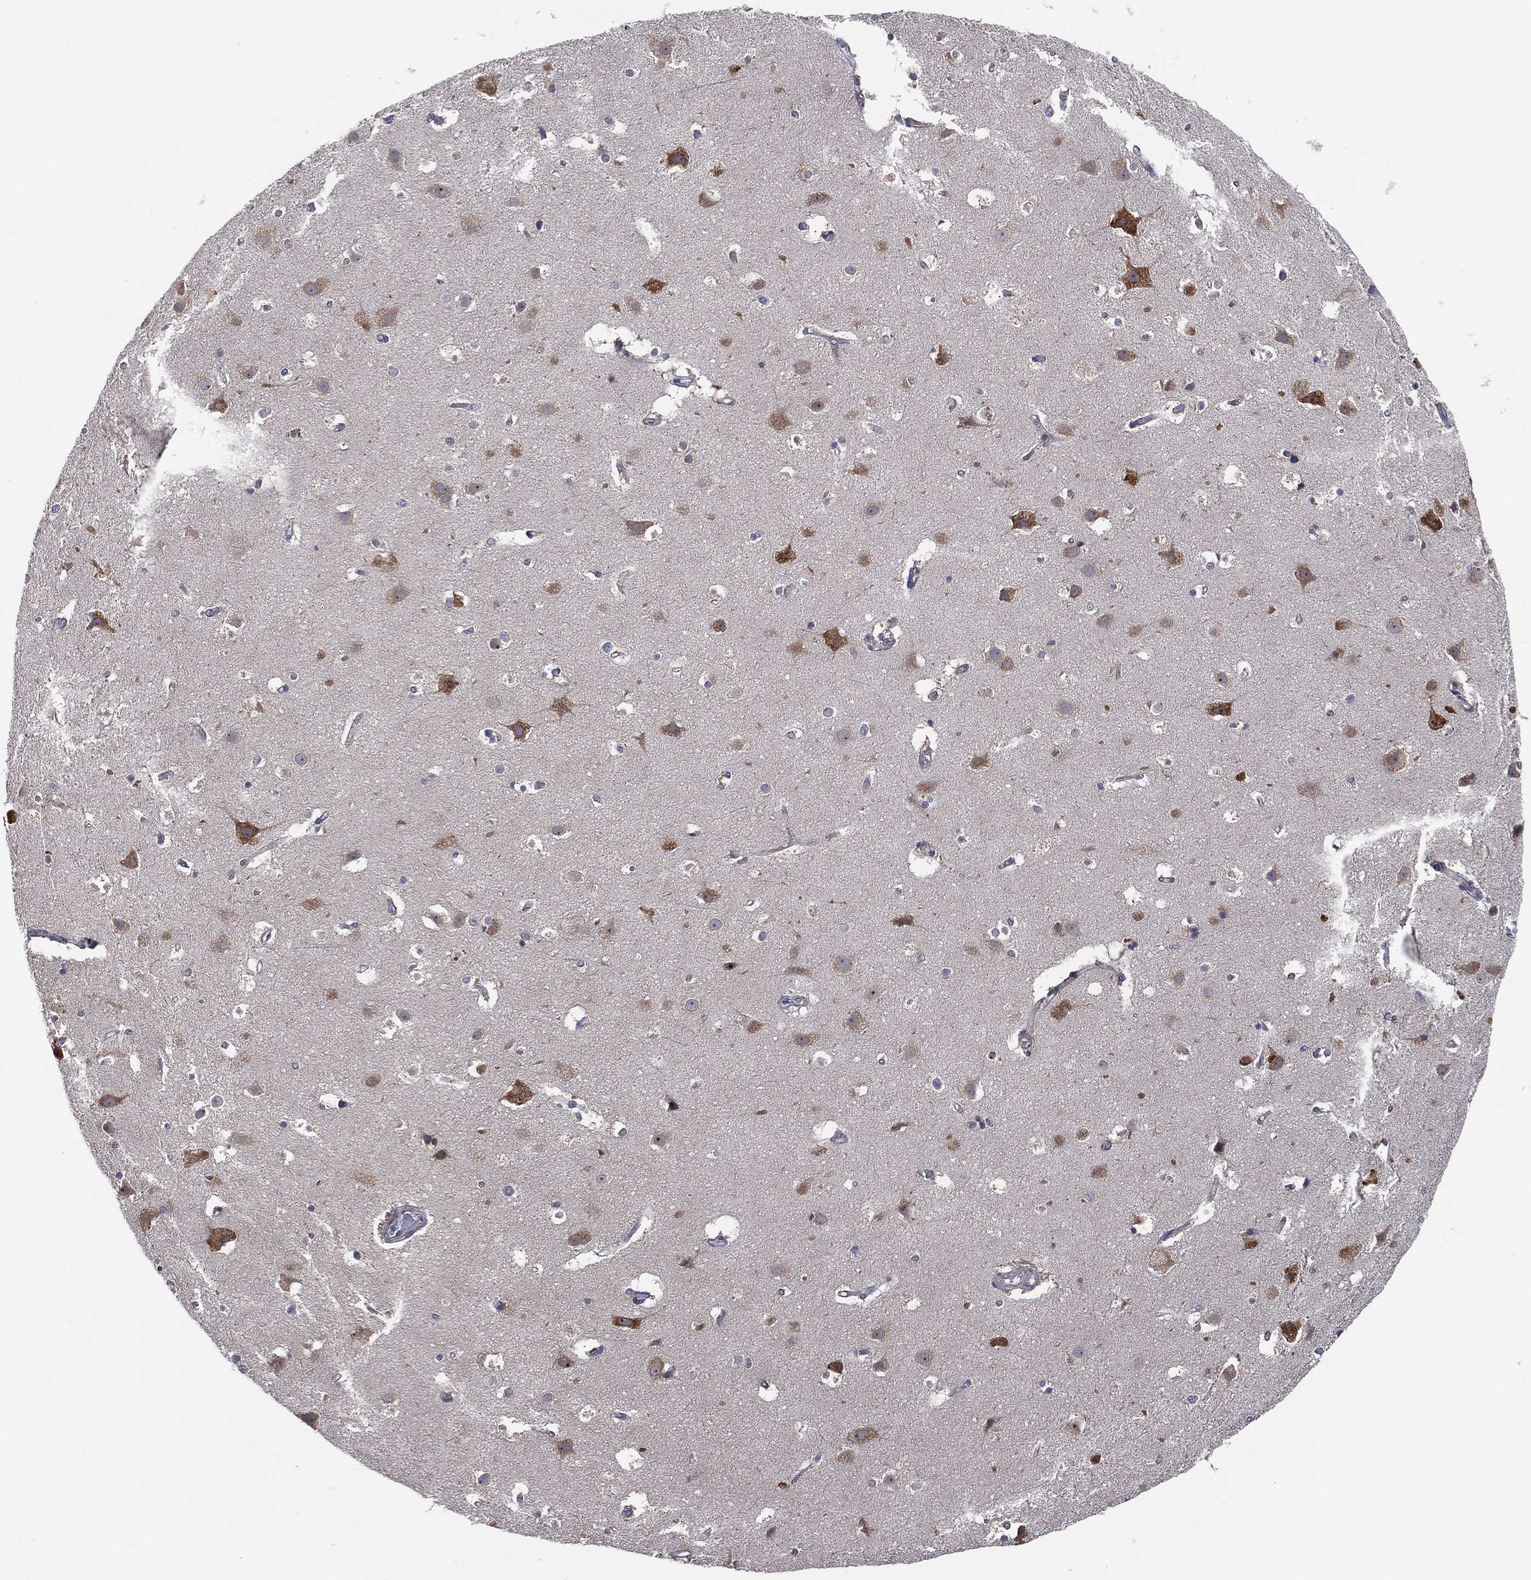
{"staining": {"intensity": "negative", "quantity": "none", "location": "none"}, "tissue": "cerebral cortex", "cell_type": "Endothelial cells", "image_type": "normal", "snomed": [{"axis": "morphology", "description": "Normal tissue, NOS"}, {"axis": "topography", "description": "Cerebral cortex"}], "caption": "Immunohistochemistry image of unremarkable cerebral cortex stained for a protein (brown), which reveals no positivity in endothelial cells. The staining is performed using DAB brown chromogen with nuclei counter-stained in using hematoxylin.", "gene": "FAM104A", "patient": {"sex": "female", "age": 52}}